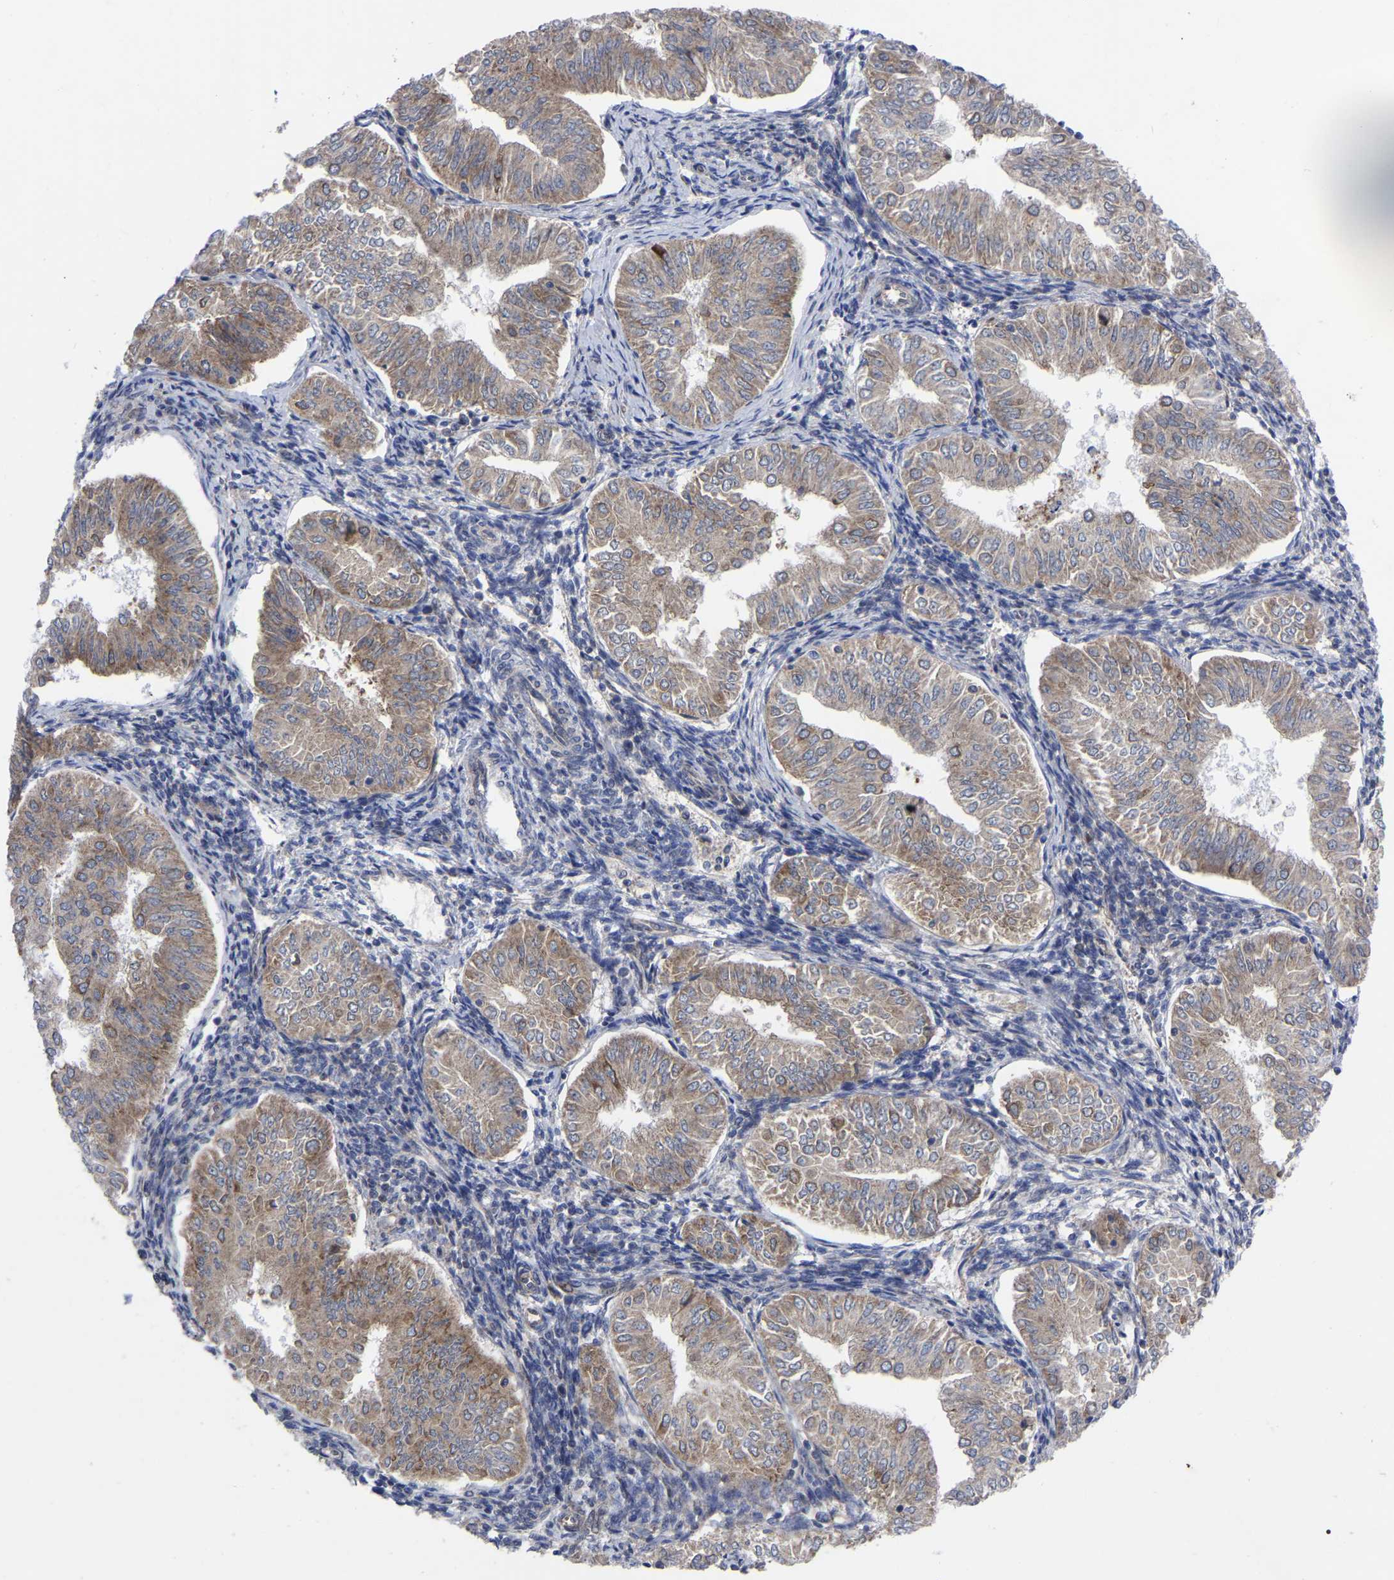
{"staining": {"intensity": "weak", "quantity": ">75%", "location": "cytoplasmic/membranous"}, "tissue": "endometrial cancer", "cell_type": "Tumor cells", "image_type": "cancer", "snomed": [{"axis": "morphology", "description": "Normal tissue, NOS"}, {"axis": "morphology", "description": "Adenocarcinoma, NOS"}, {"axis": "topography", "description": "Endometrium"}], "caption": "Immunohistochemistry of endometrial adenocarcinoma exhibits low levels of weak cytoplasmic/membranous positivity in approximately >75% of tumor cells.", "gene": "TCP1", "patient": {"sex": "female", "age": 53}}